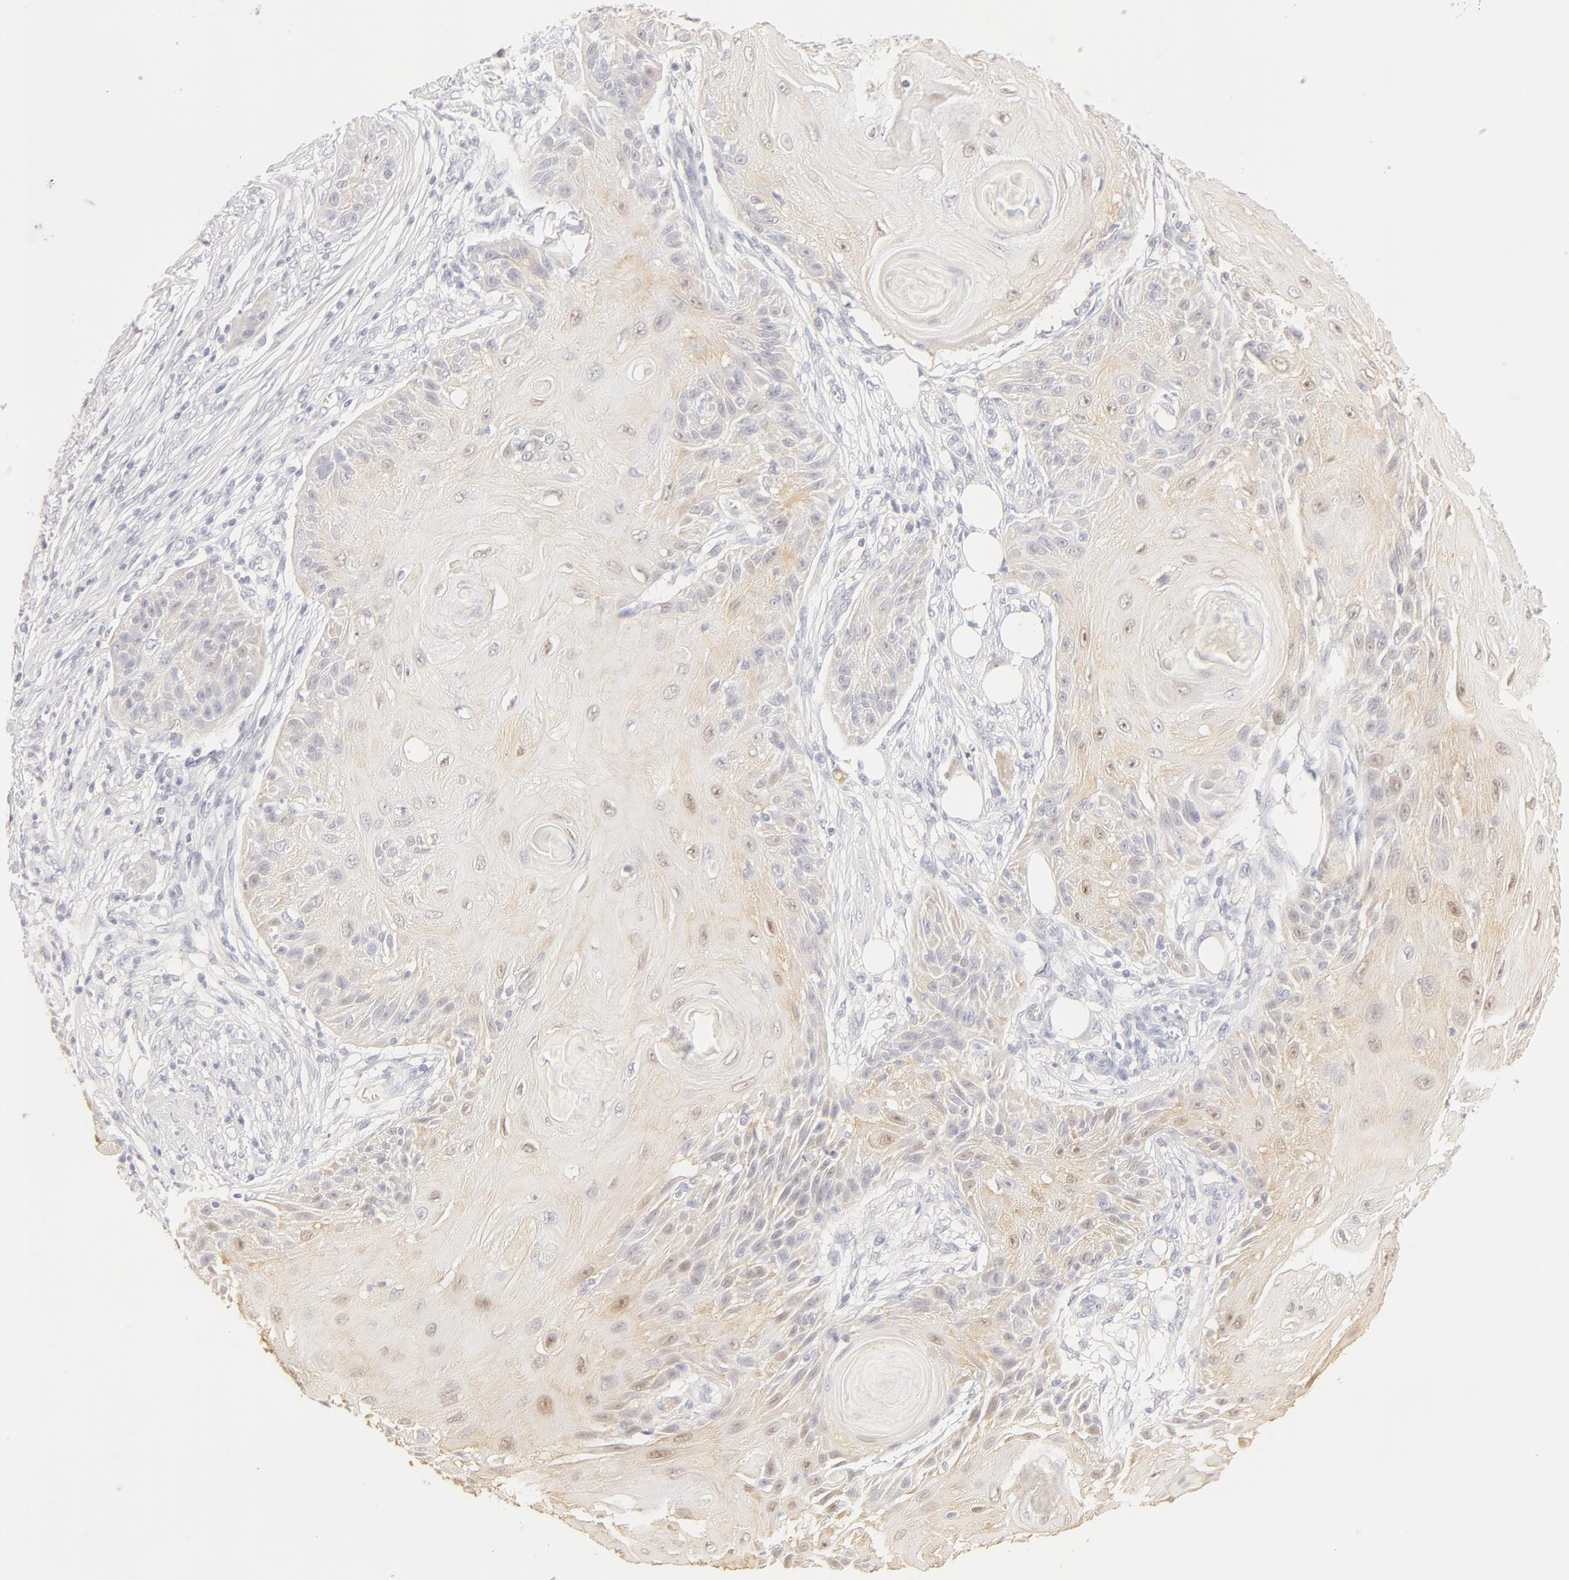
{"staining": {"intensity": "weak", "quantity": "<25%", "location": "cytoplasmic/membranous,nuclear"}, "tissue": "skin cancer", "cell_type": "Tumor cells", "image_type": "cancer", "snomed": [{"axis": "morphology", "description": "Squamous cell carcinoma, NOS"}, {"axis": "topography", "description": "Skin"}], "caption": "IHC micrograph of neoplastic tissue: human skin squamous cell carcinoma stained with DAB (3,3'-diaminobenzidine) reveals no significant protein positivity in tumor cells.", "gene": "LGALS7B", "patient": {"sex": "female", "age": 88}}